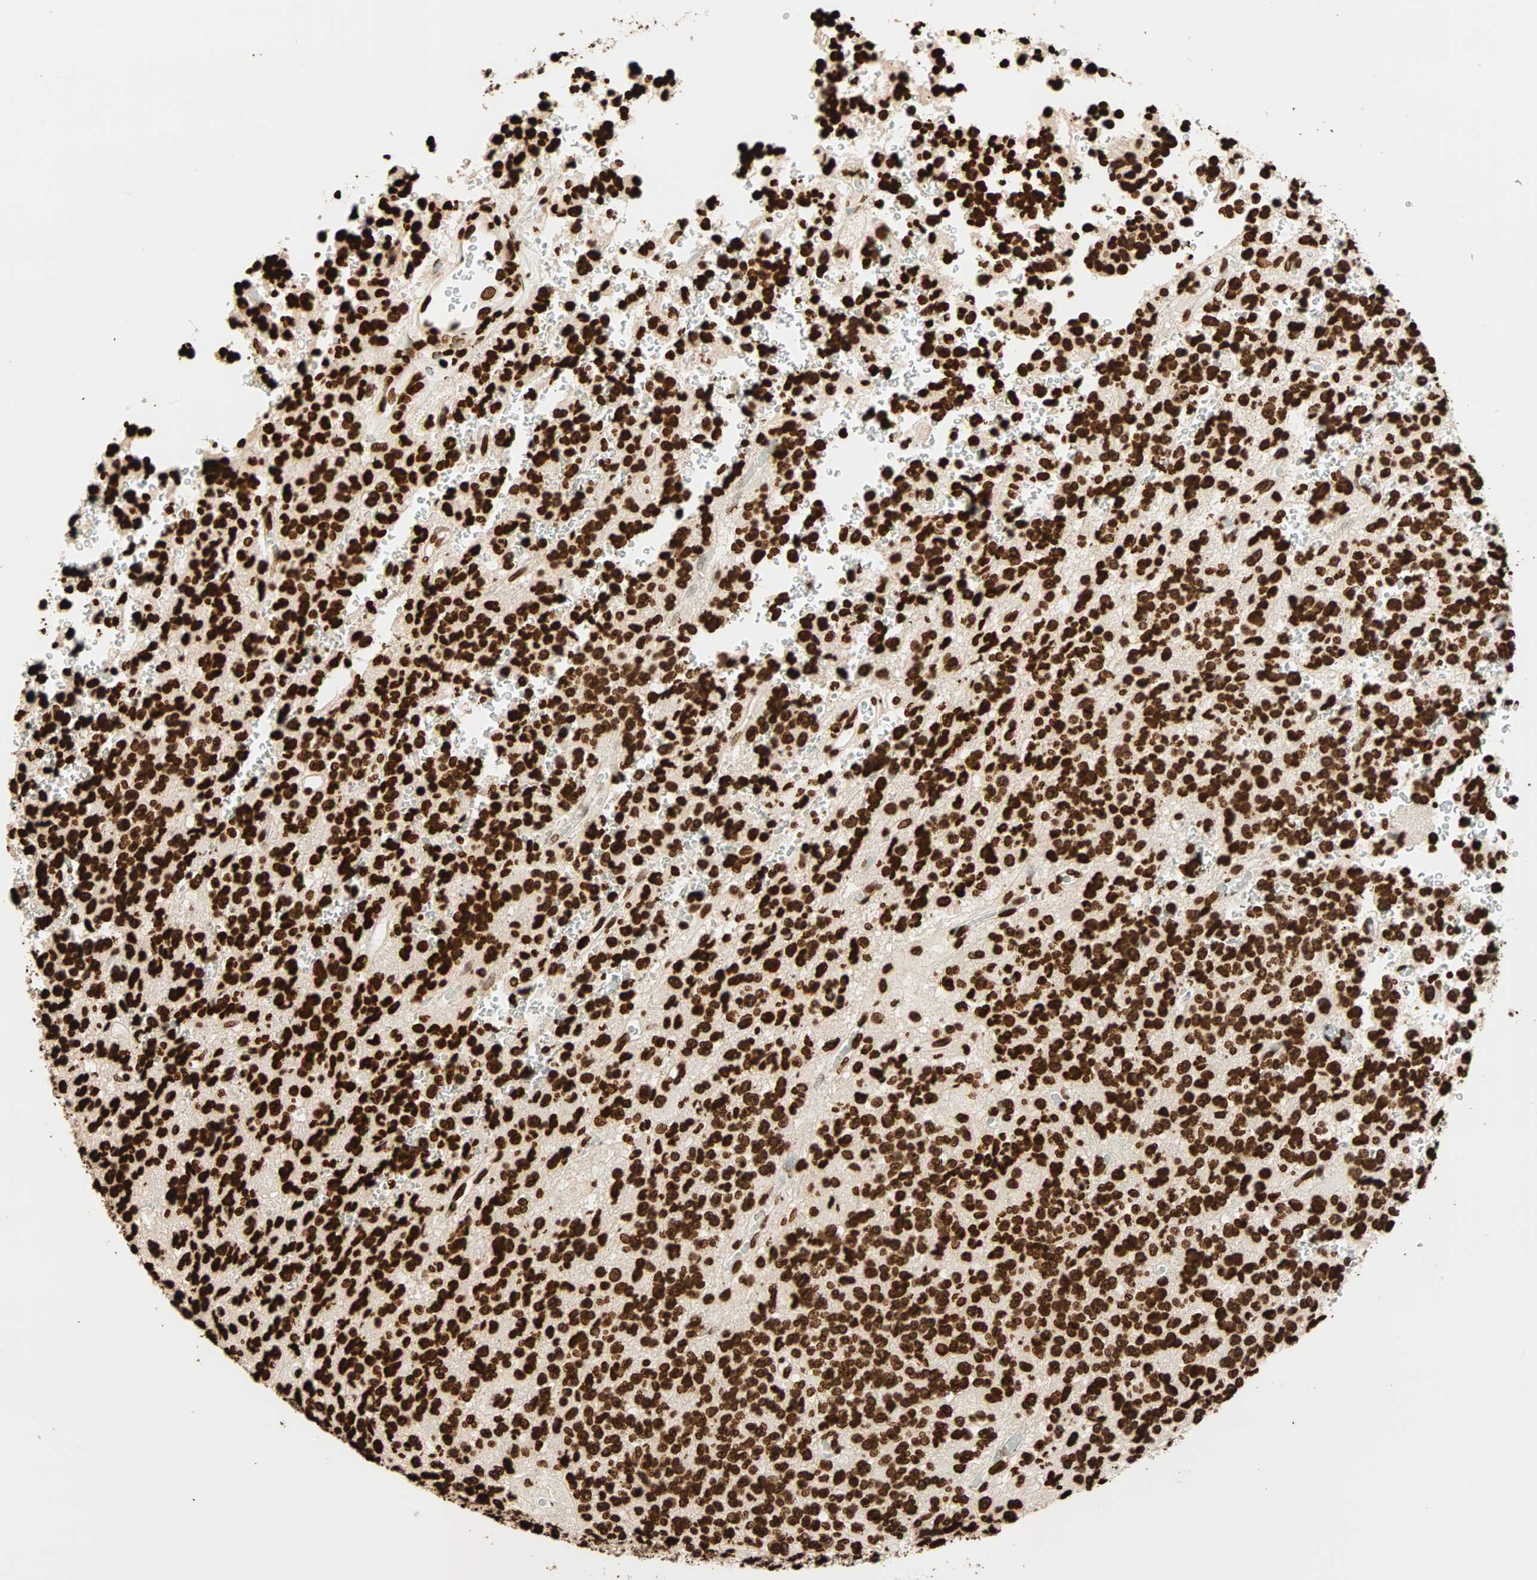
{"staining": {"intensity": "strong", "quantity": ">75%", "location": "nuclear"}, "tissue": "glioma", "cell_type": "Tumor cells", "image_type": "cancer", "snomed": [{"axis": "morphology", "description": "Glioma, malignant, High grade"}, {"axis": "topography", "description": "pancreas cauda"}], "caption": "Malignant glioma (high-grade) was stained to show a protein in brown. There is high levels of strong nuclear positivity in about >75% of tumor cells. The protein is stained brown, and the nuclei are stained in blue (DAB (3,3'-diaminobenzidine) IHC with brightfield microscopy, high magnification).", "gene": "GLI2", "patient": {"sex": "male", "age": 60}}